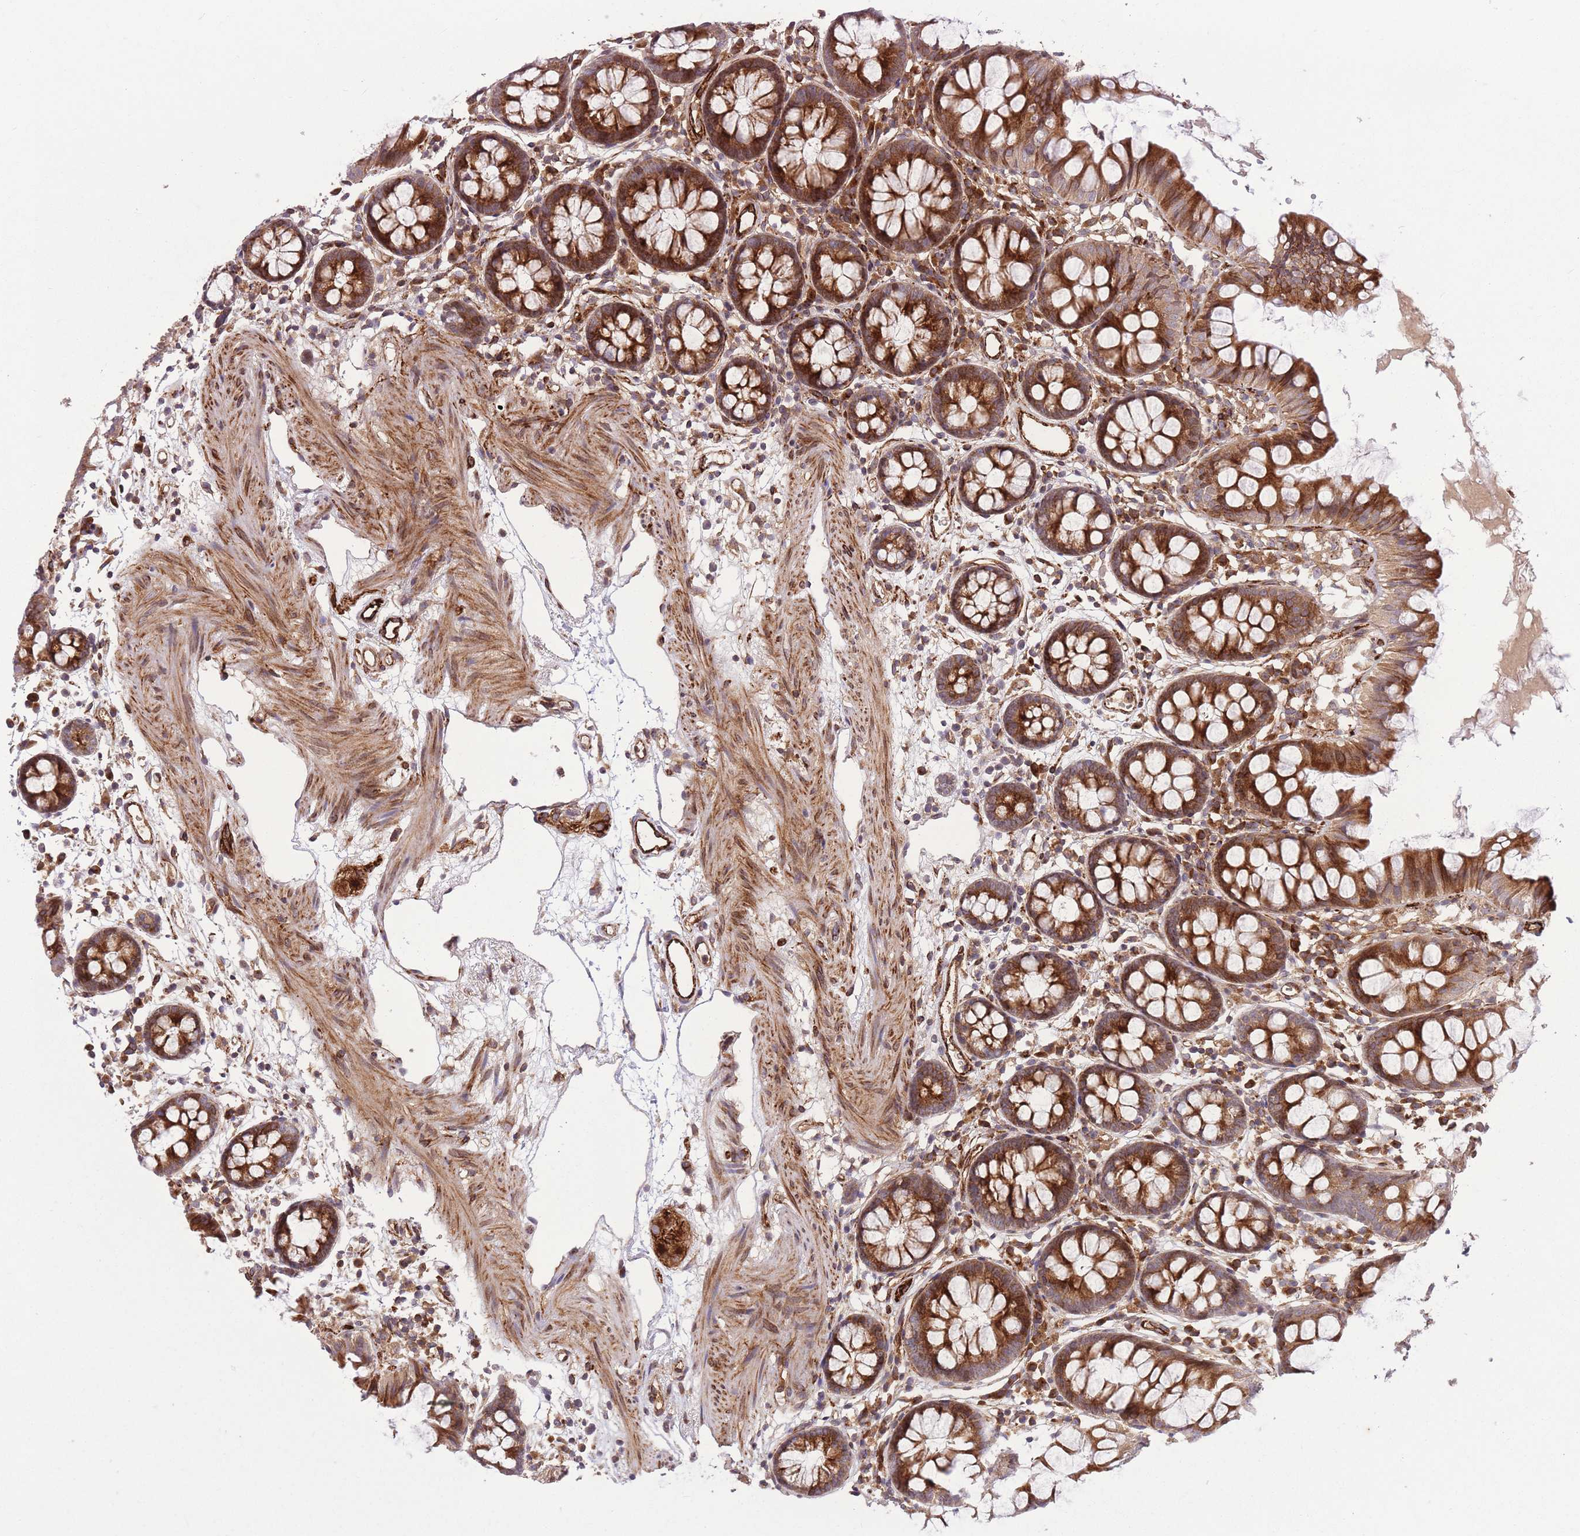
{"staining": {"intensity": "strong", "quantity": ">75%", "location": "cytoplasmic/membranous"}, "tissue": "colon", "cell_type": "Endothelial cells", "image_type": "normal", "snomed": [{"axis": "morphology", "description": "Normal tissue, NOS"}, {"axis": "topography", "description": "Colon"}], "caption": "The micrograph displays staining of benign colon, revealing strong cytoplasmic/membranous protein staining (brown color) within endothelial cells.", "gene": "CISH", "patient": {"sex": "female", "age": 84}}